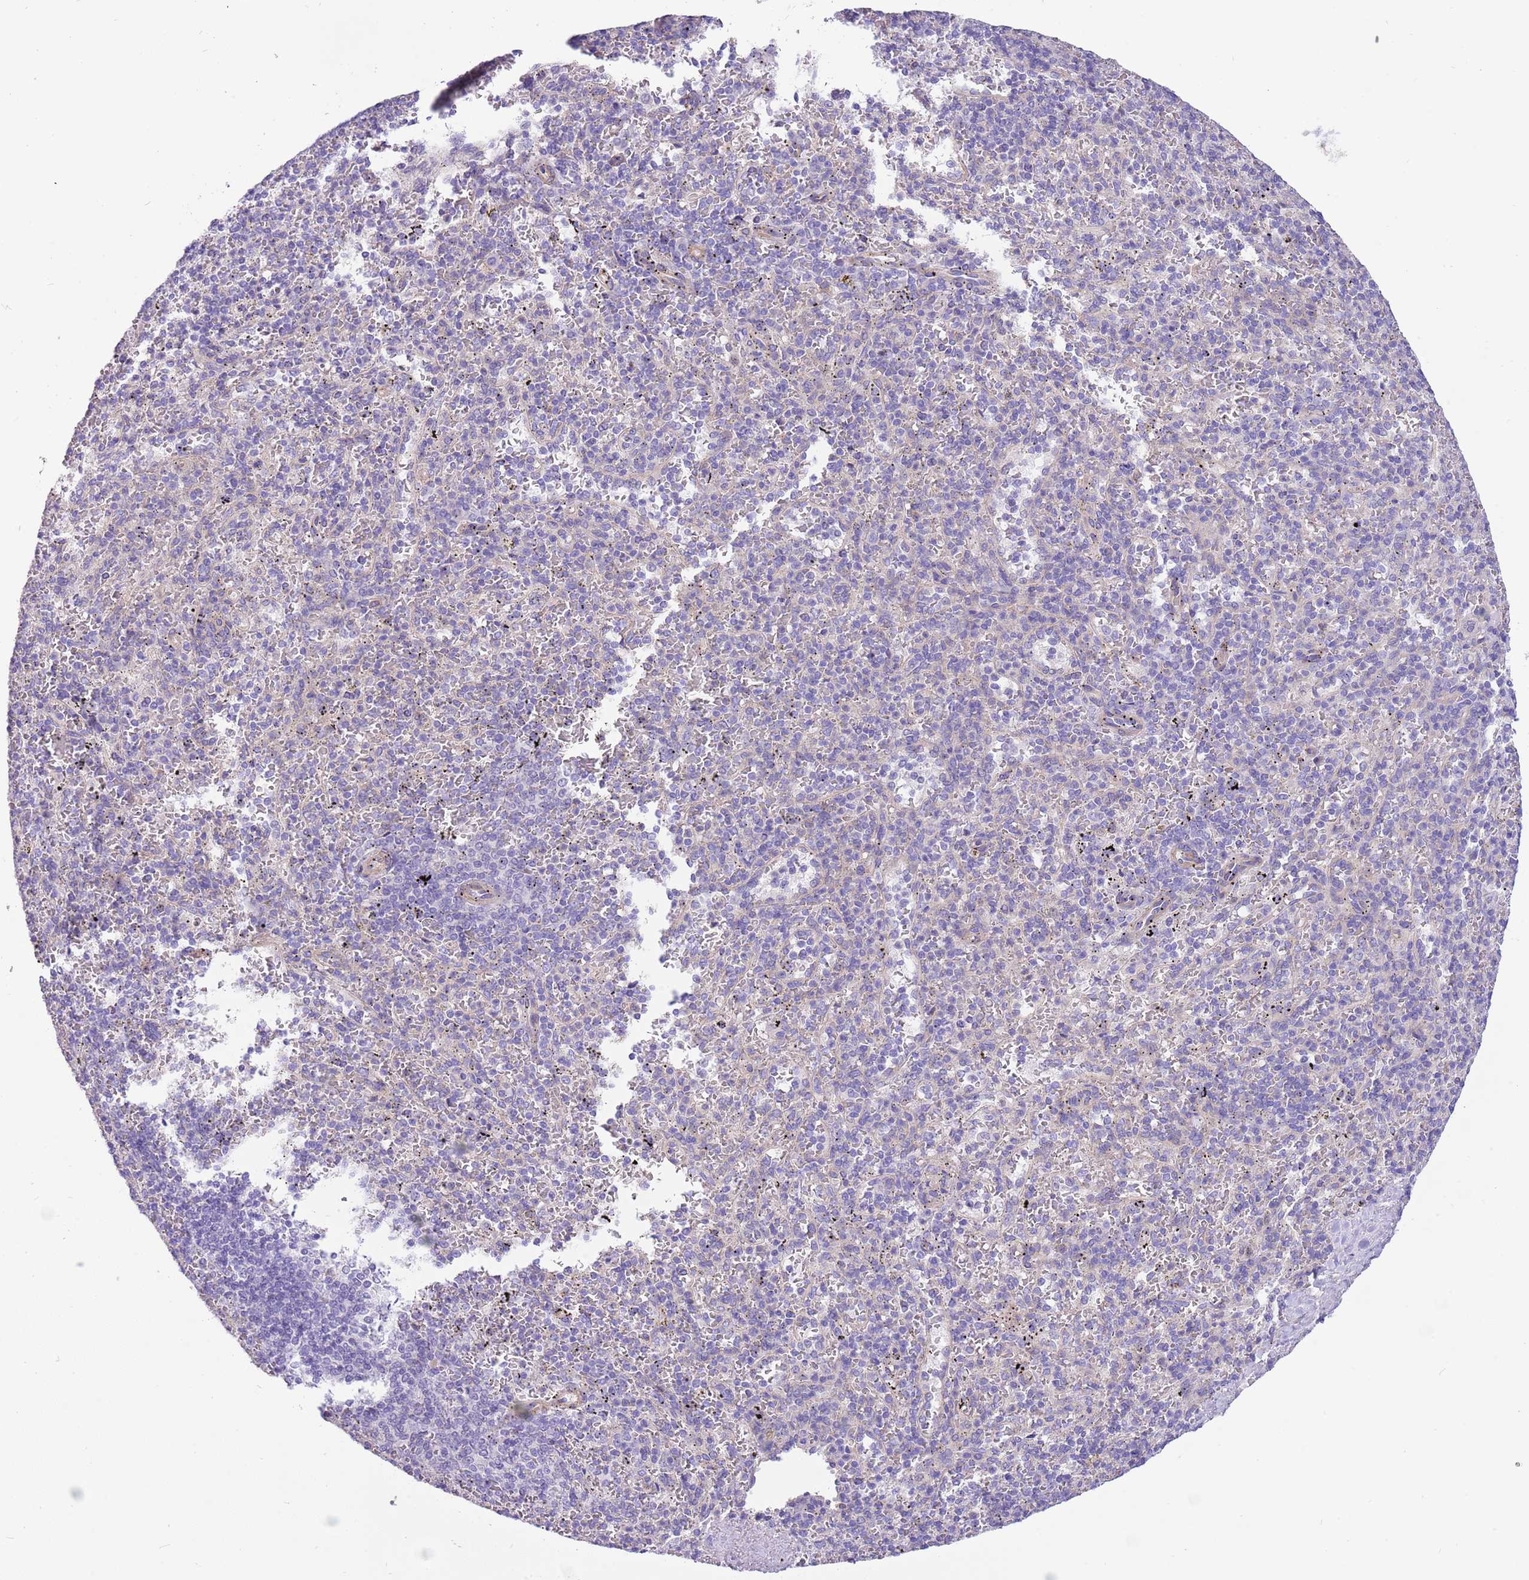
{"staining": {"intensity": "negative", "quantity": "none", "location": "none"}, "tissue": "spleen", "cell_type": "Cells in red pulp", "image_type": "normal", "snomed": [{"axis": "morphology", "description": "Normal tissue, NOS"}, {"axis": "topography", "description": "Spleen"}], "caption": "This is an immunohistochemistry (IHC) photomicrograph of benign spleen. There is no expression in cells in red pulp.", "gene": "SERINC3", "patient": {"sex": "male", "age": 82}}